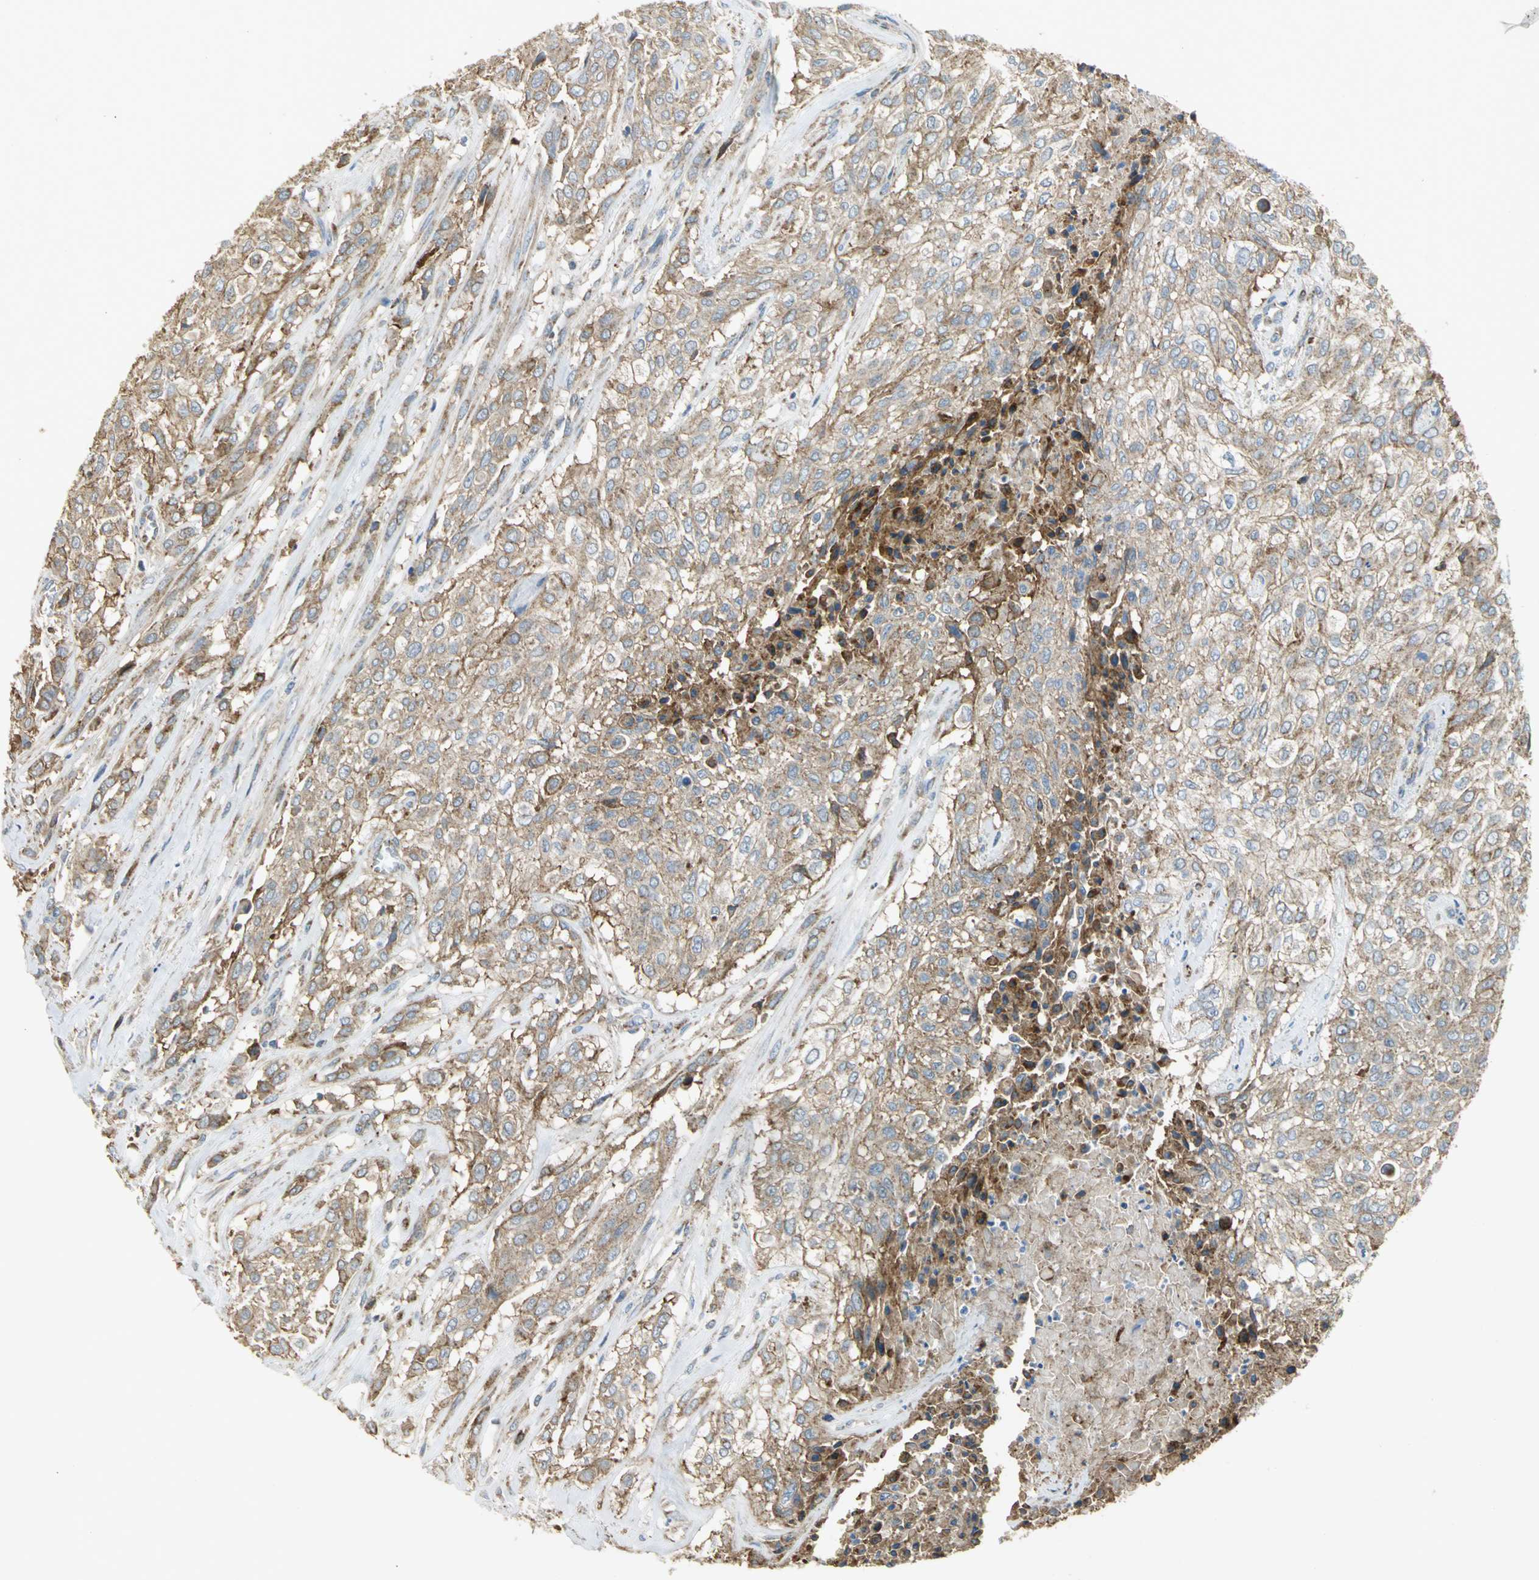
{"staining": {"intensity": "moderate", "quantity": ">75%", "location": "cytoplasmic/membranous"}, "tissue": "urothelial cancer", "cell_type": "Tumor cells", "image_type": "cancer", "snomed": [{"axis": "morphology", "description": "Urothelial carcinoma, High grade"}, {"axis": "topography", "description": "Urinary bladder"}], "caption": "Protein staining of urothelial cancer tissue exhibits moderate cytoplasmic/membranous staining in about >75% of tumor cells. (DAB (3,3'-diaminobenzidine) = brown stain, brightfield microscopy at high magnification).", "gene": "NDUFB5", "patient": {"sex": "male", "age": 57}}